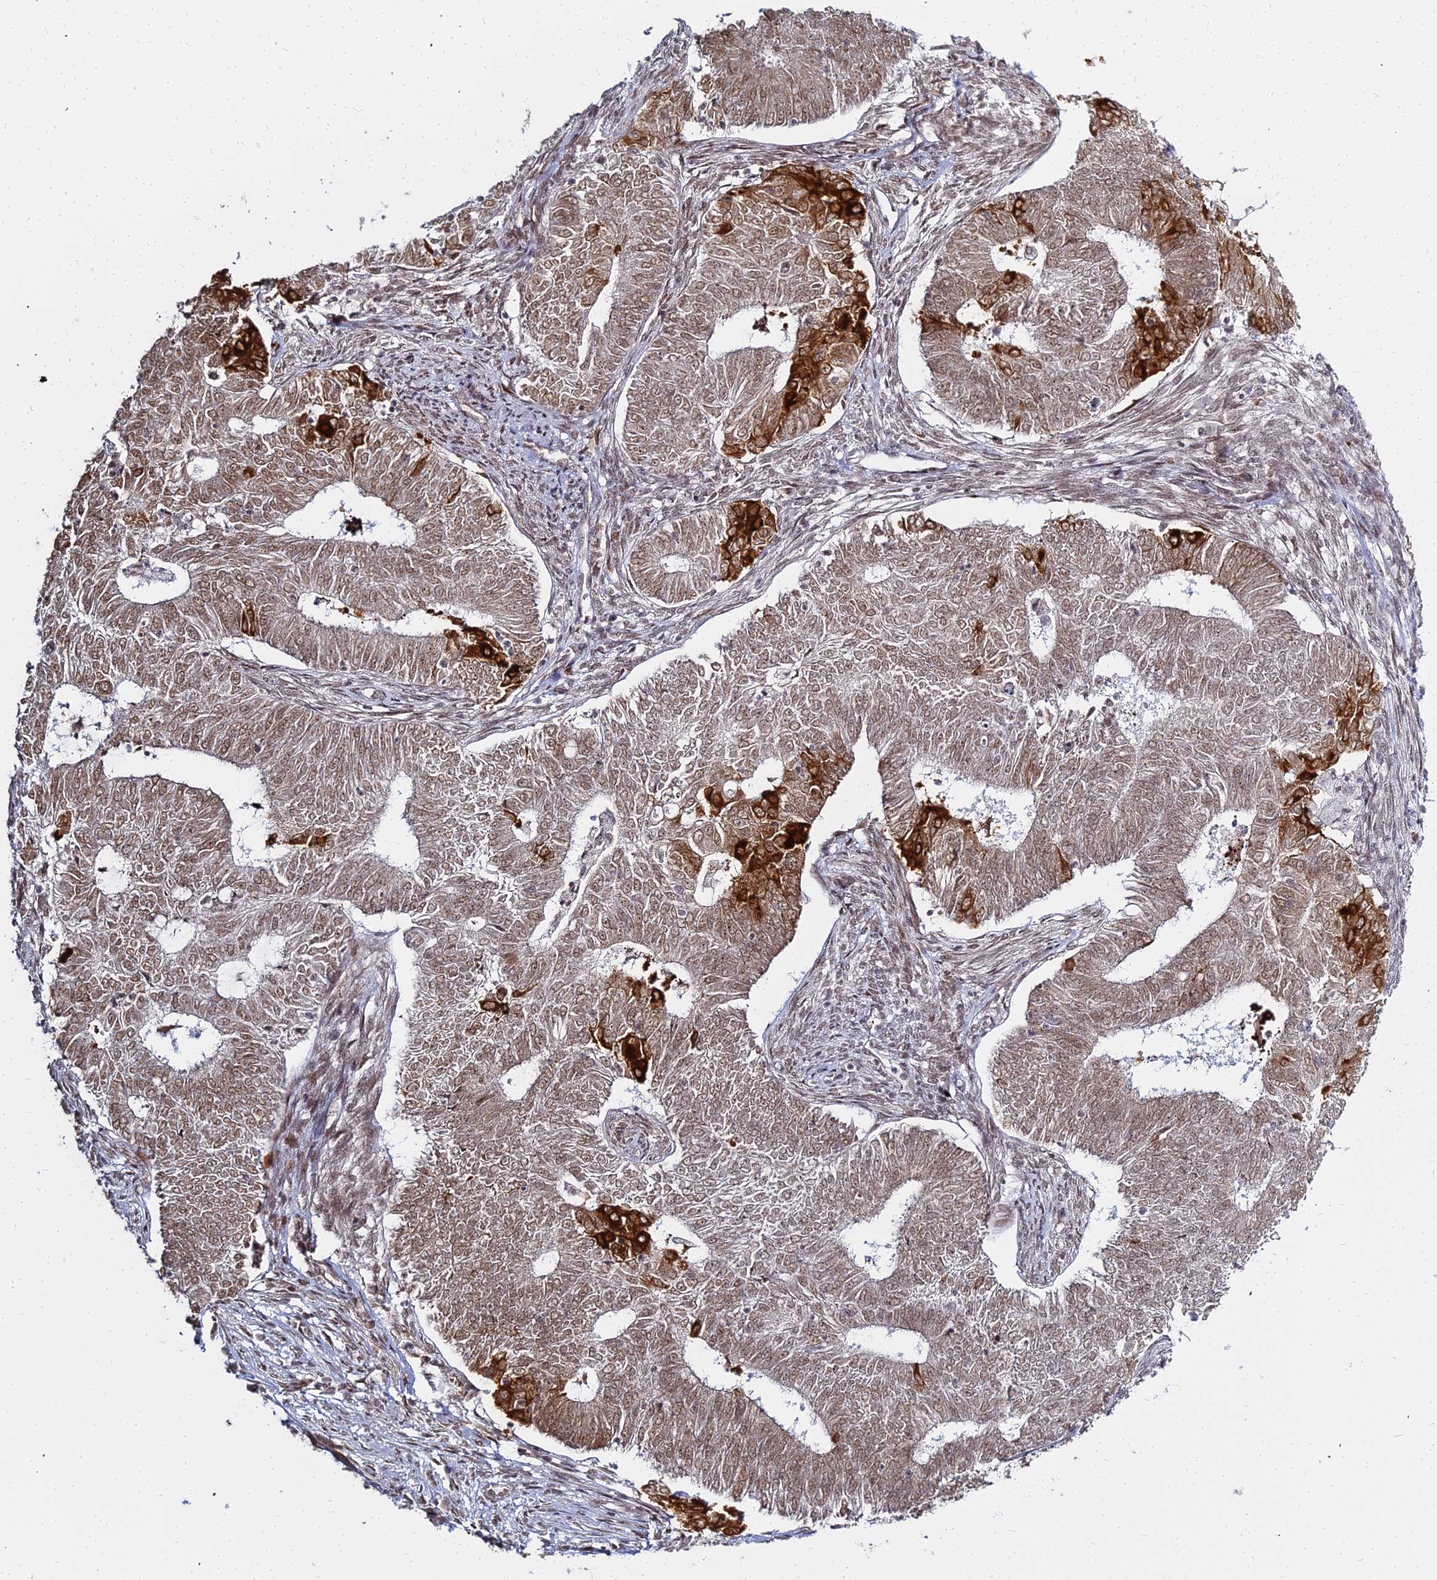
{"staining": {"intensity": "strong", "quantity": "<25%", "location": "cytoplasmic/membranous,nuclear"}, "tissue": "endometrial cancer", "cell_type": "Tumor cells", "image_type": "cancer", "snomed": [{"axis": "morphology", "description": "Adenocarcinoma, NOS"}, {"axis": "topography", "description": "Endometrium"}], "caption": "Tumor cells show medium levels of strong cytoplasmic/membranous and nuclear staining in approximately <25% of cells in endometrial cancer (adenocarcinoma).", "gene": "ABCA2", "patient": {"sex": "female", "age": 62}}